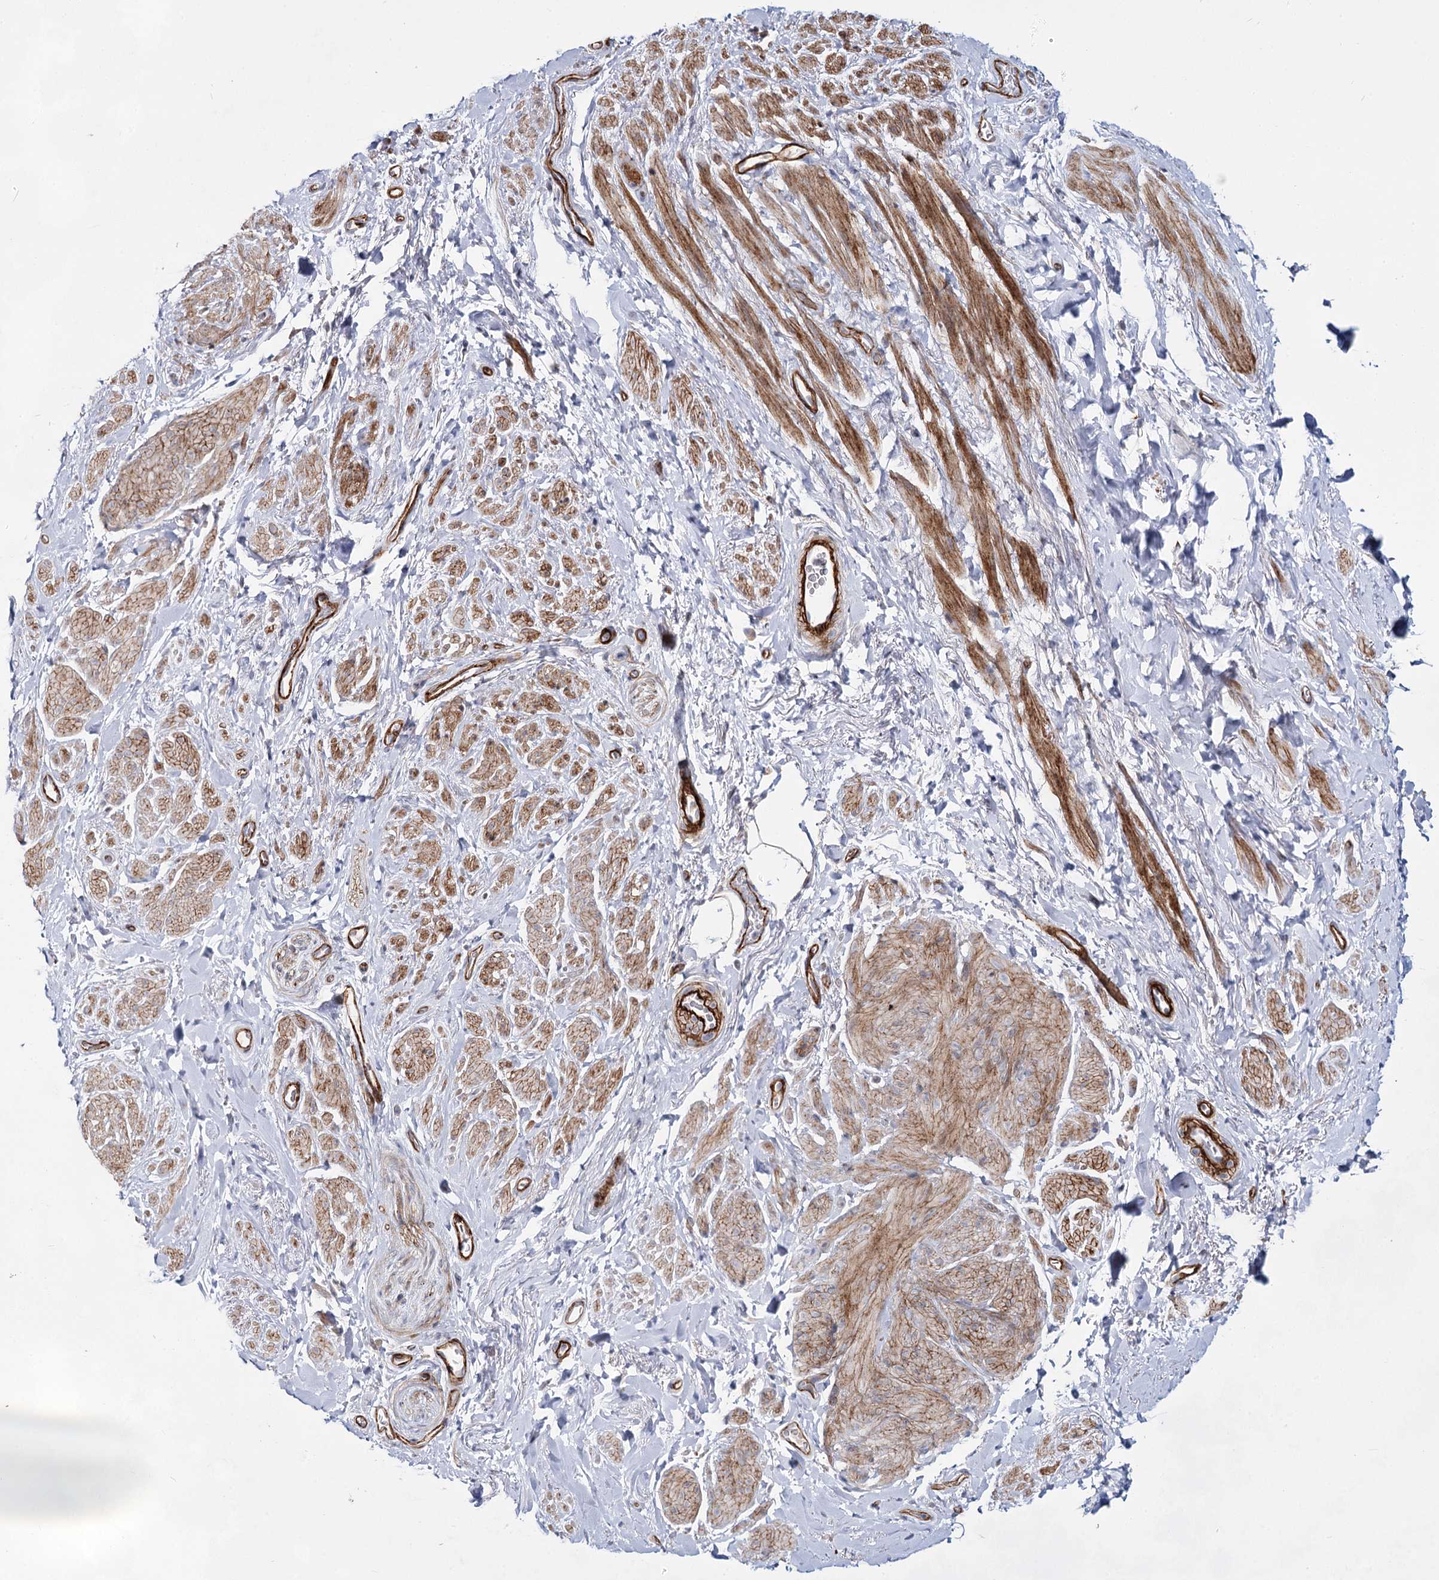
{"staining": {"intensity": "moderate", "quantity": "25%-75%", "location": "cytoplasmic/membranous"}, "tissue": "smooth muscle", "cell_type": "Smooth muscle cells", "image_type": "normal", "snomed": [{"axis": "morphology", "description": "Normal tissue, NOS"}, {"axis": "topography", "description": "Smooth muscle"}, {"axis": "topography", "description": "Peripheral nerve tissue"}], "caption": "Immunohistochemistry of unremarkable smooth muscle displays medium levels of moderate cytoplasmic/membranous positivity in about 25%-75% of smooth muscle cells. (brown staining indicates protein expression, while blue staining denotes nuclei).", "gene": "ATL2", "patient": {"sex": "male", "age": 69}}